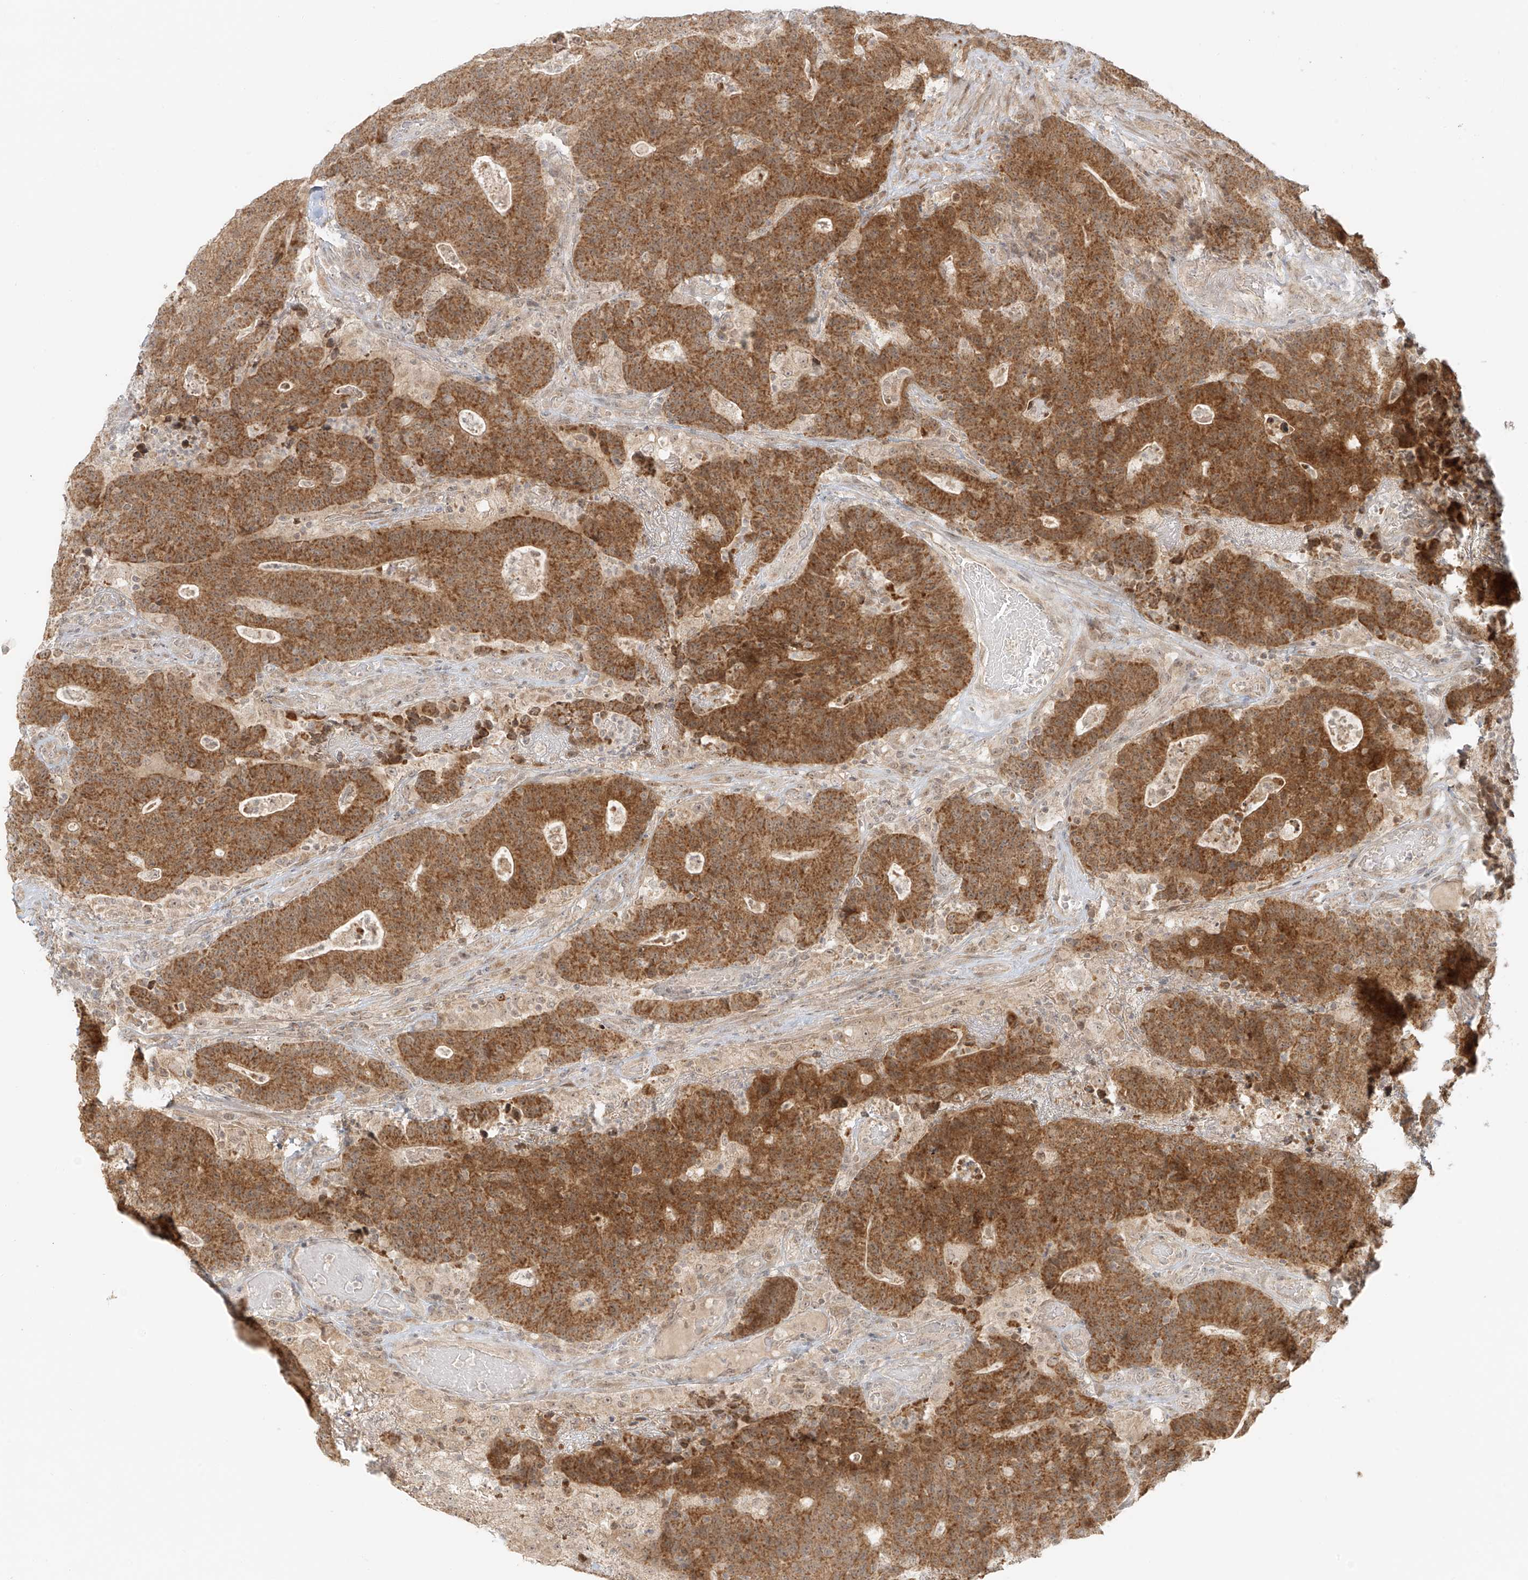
{"staining": {"intensity": "moderate", "quantity": ">75%", "location": "cytoplasmic/membranous"}, "tissue": "colorectal cancer", "cell_type": "Tumor cells", "image_type": "cancer", "snomed": [{"axis": "morphology", "description": "Normal tissue, NOS"}, {"axis": "morphology", "description": "Adenocarcinoma, NOS"}, {"axis": "topography", "description": "Colon"}], "caption": "This photomicrograph demonstrates IHC staining of human colorectal cancer, with medium moderate cytoplasmic/membranous staining in approximately >75% of tumor cells.", "gene": "MIPEP", "patient": {"sex": "female", "age": 75}}